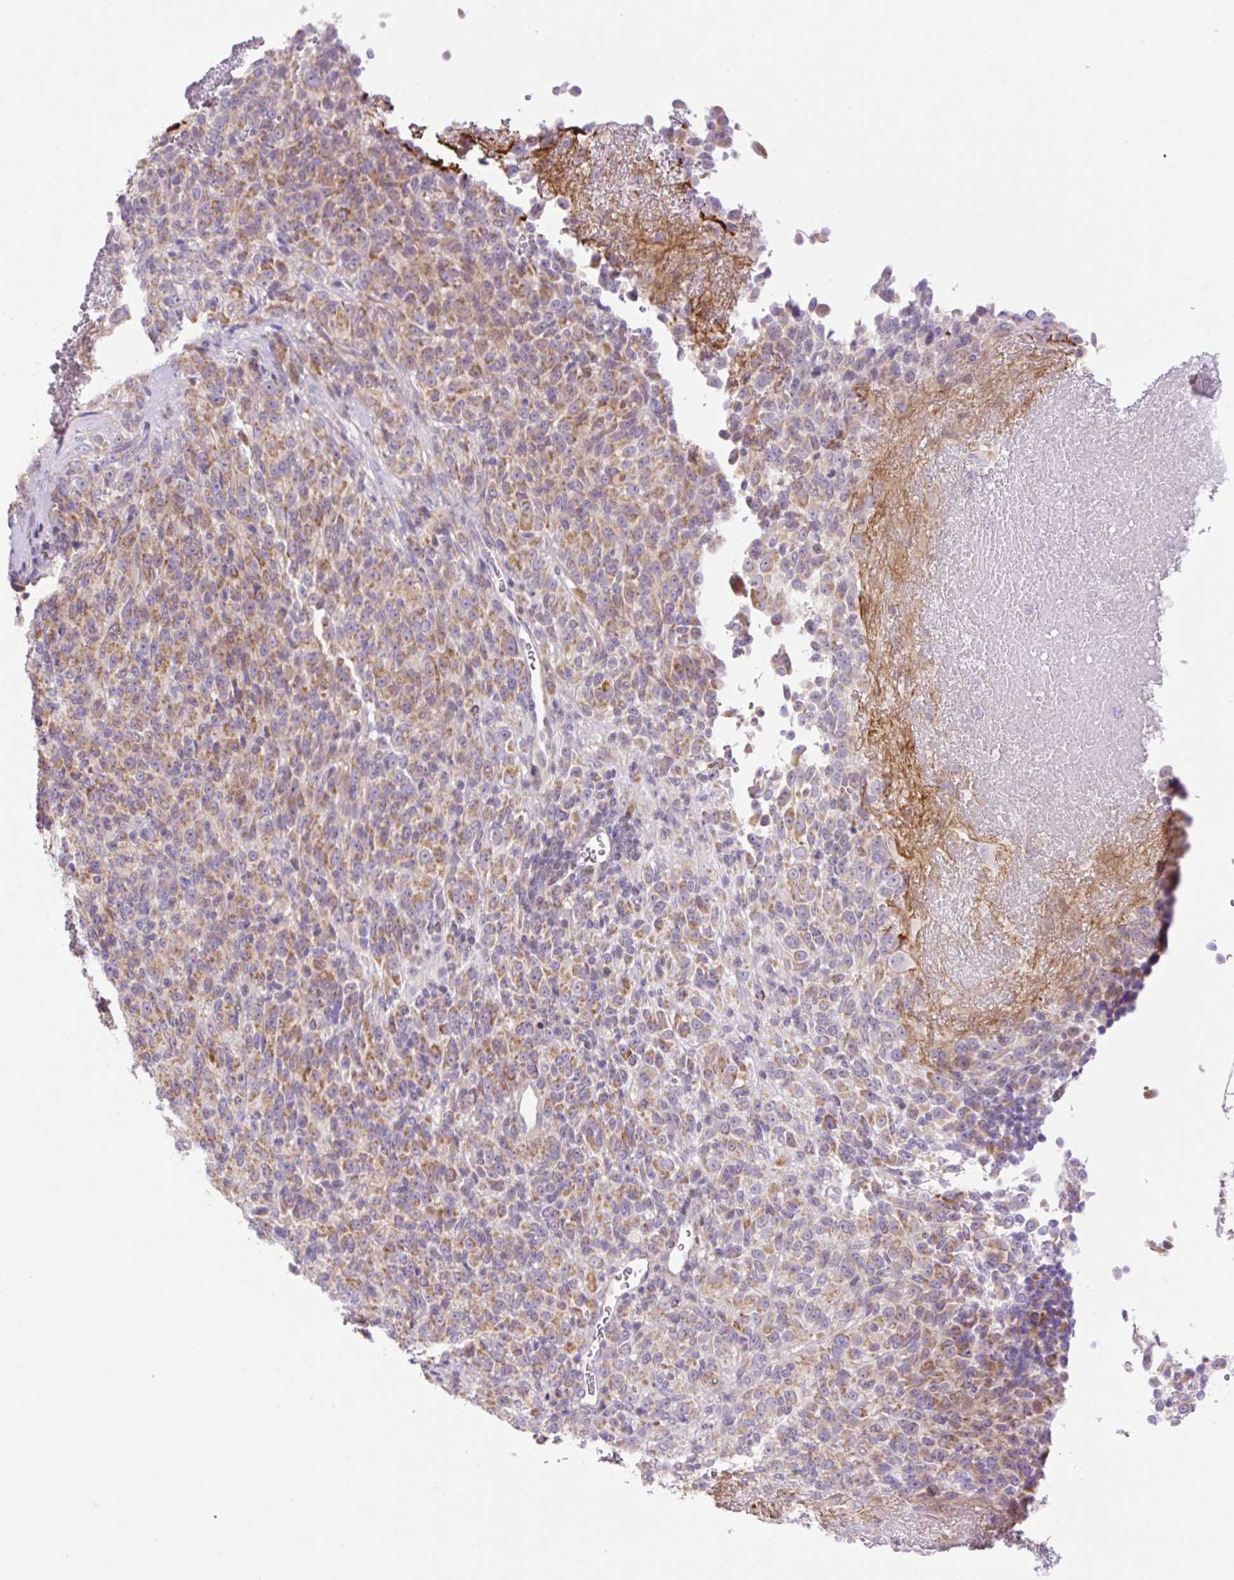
{"staining": {"intensity": "moderate", "quantity": "25%-75%", "location": "cytoplasmic/membranous"}, "tissue": "melanoma", "cell_type": "Tumor cells", "image_type": "cancer", "snomed": [{"axis": "morphology", "description": "Malignant melanoma, Metastatic site"}, {"axis": "topography", "description": "Brain"}], "caption": "Immunohistochemical staining of malignant melanoma (metastatic site) exhibits moderate cytoplasmic/membranous protein staining in approximately 25%-75% of tumor cells. The staining is performed using DAB (3,3'-diaminobenzidine) brown chromogen to label protein expression. The nuclei are counter-stained blue using hematoxylin.", "gene": "VPS25", "patient": {"sex": "female", "age": 56}}